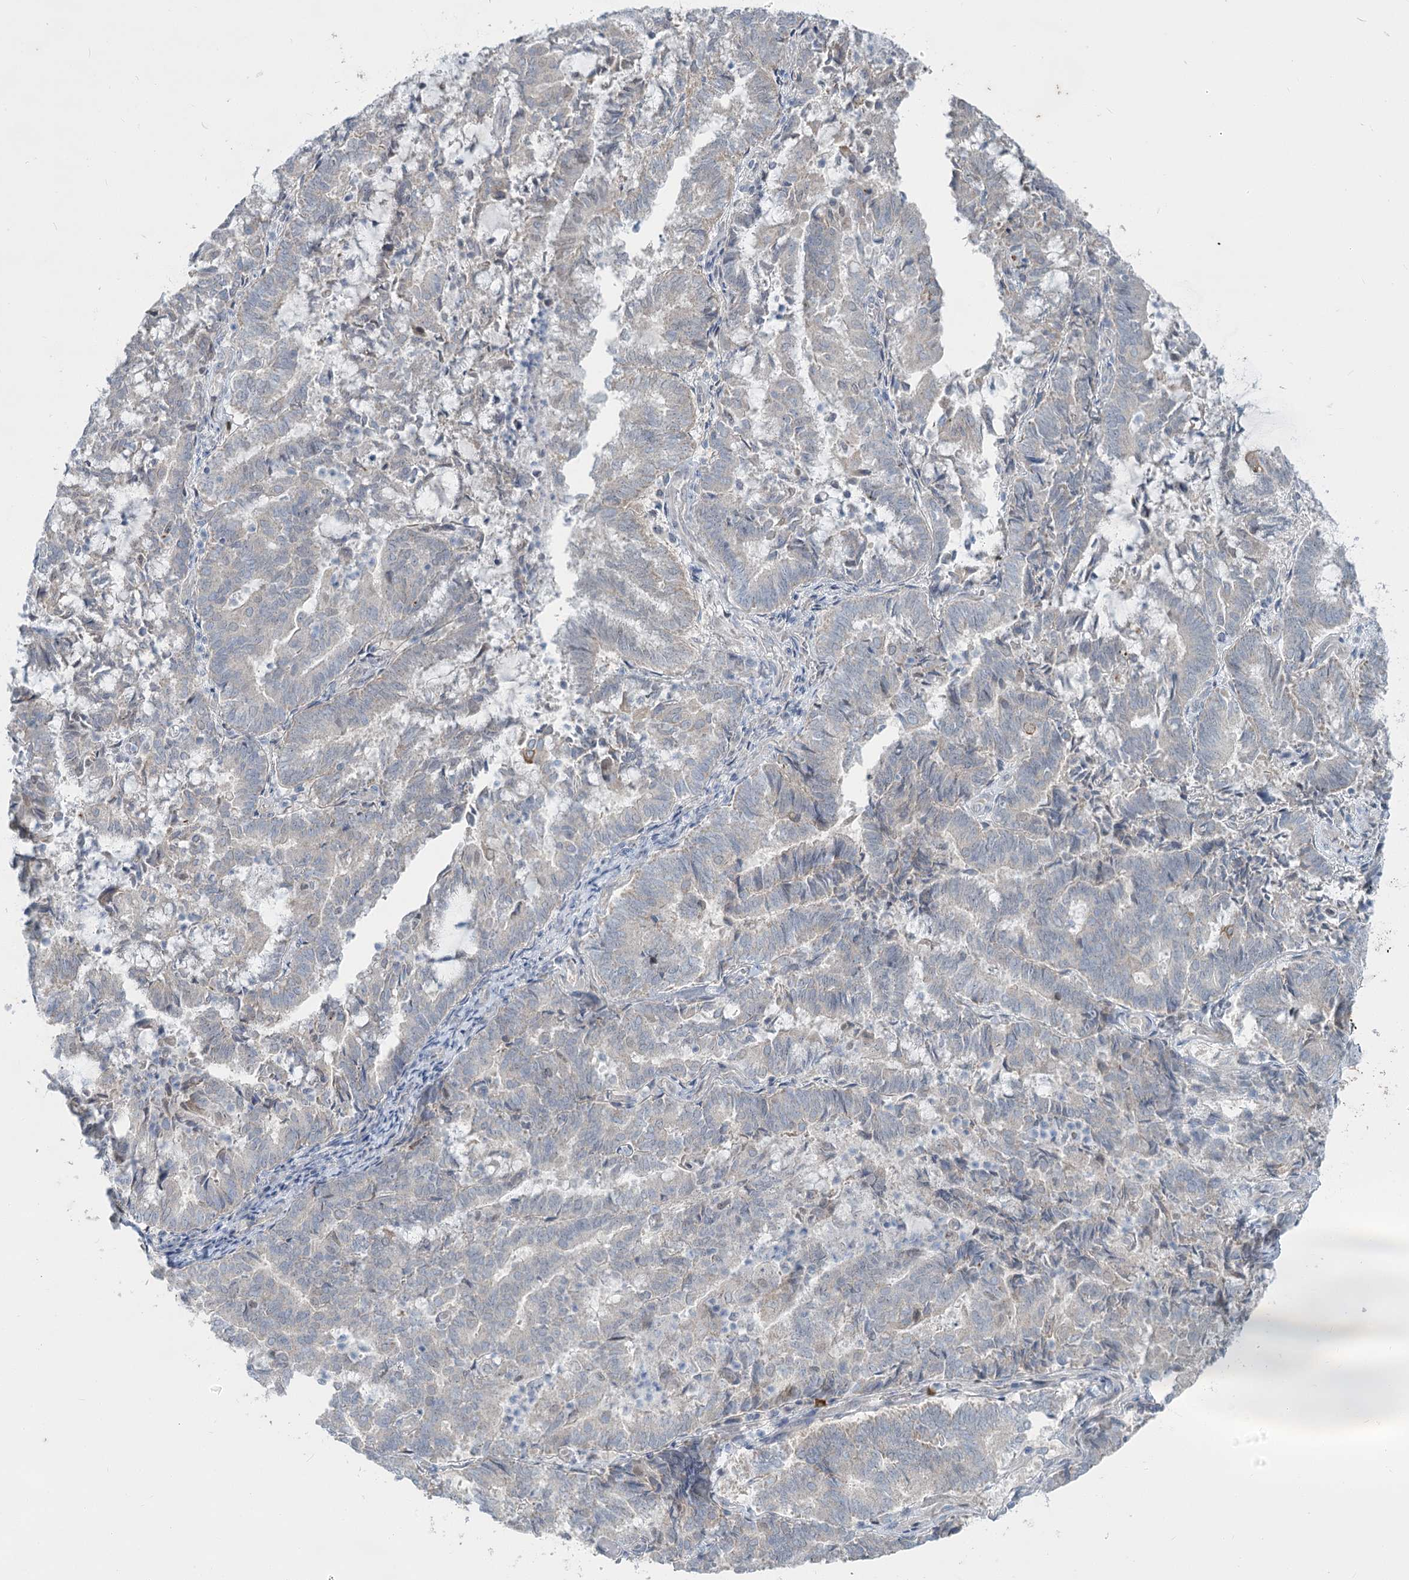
{"staining": {"intensity": "negative", "quantity": "none", "location": "none"}, "tissue": "endometrial cancer", "cell_type": "Tumor cells", "image_type": "cancer", "snomed": [{"axis": "morphology", "description": "Adenocarcinoma, NOS"}, {"axis": "topography", "description": "Endometrium"}], "caption": "Tumor cells are negative for brown protein staining in adenocarcinoma (endometrial).", "gene": "ABITRAM", "patient": {"sex": "female", "age": 80}}